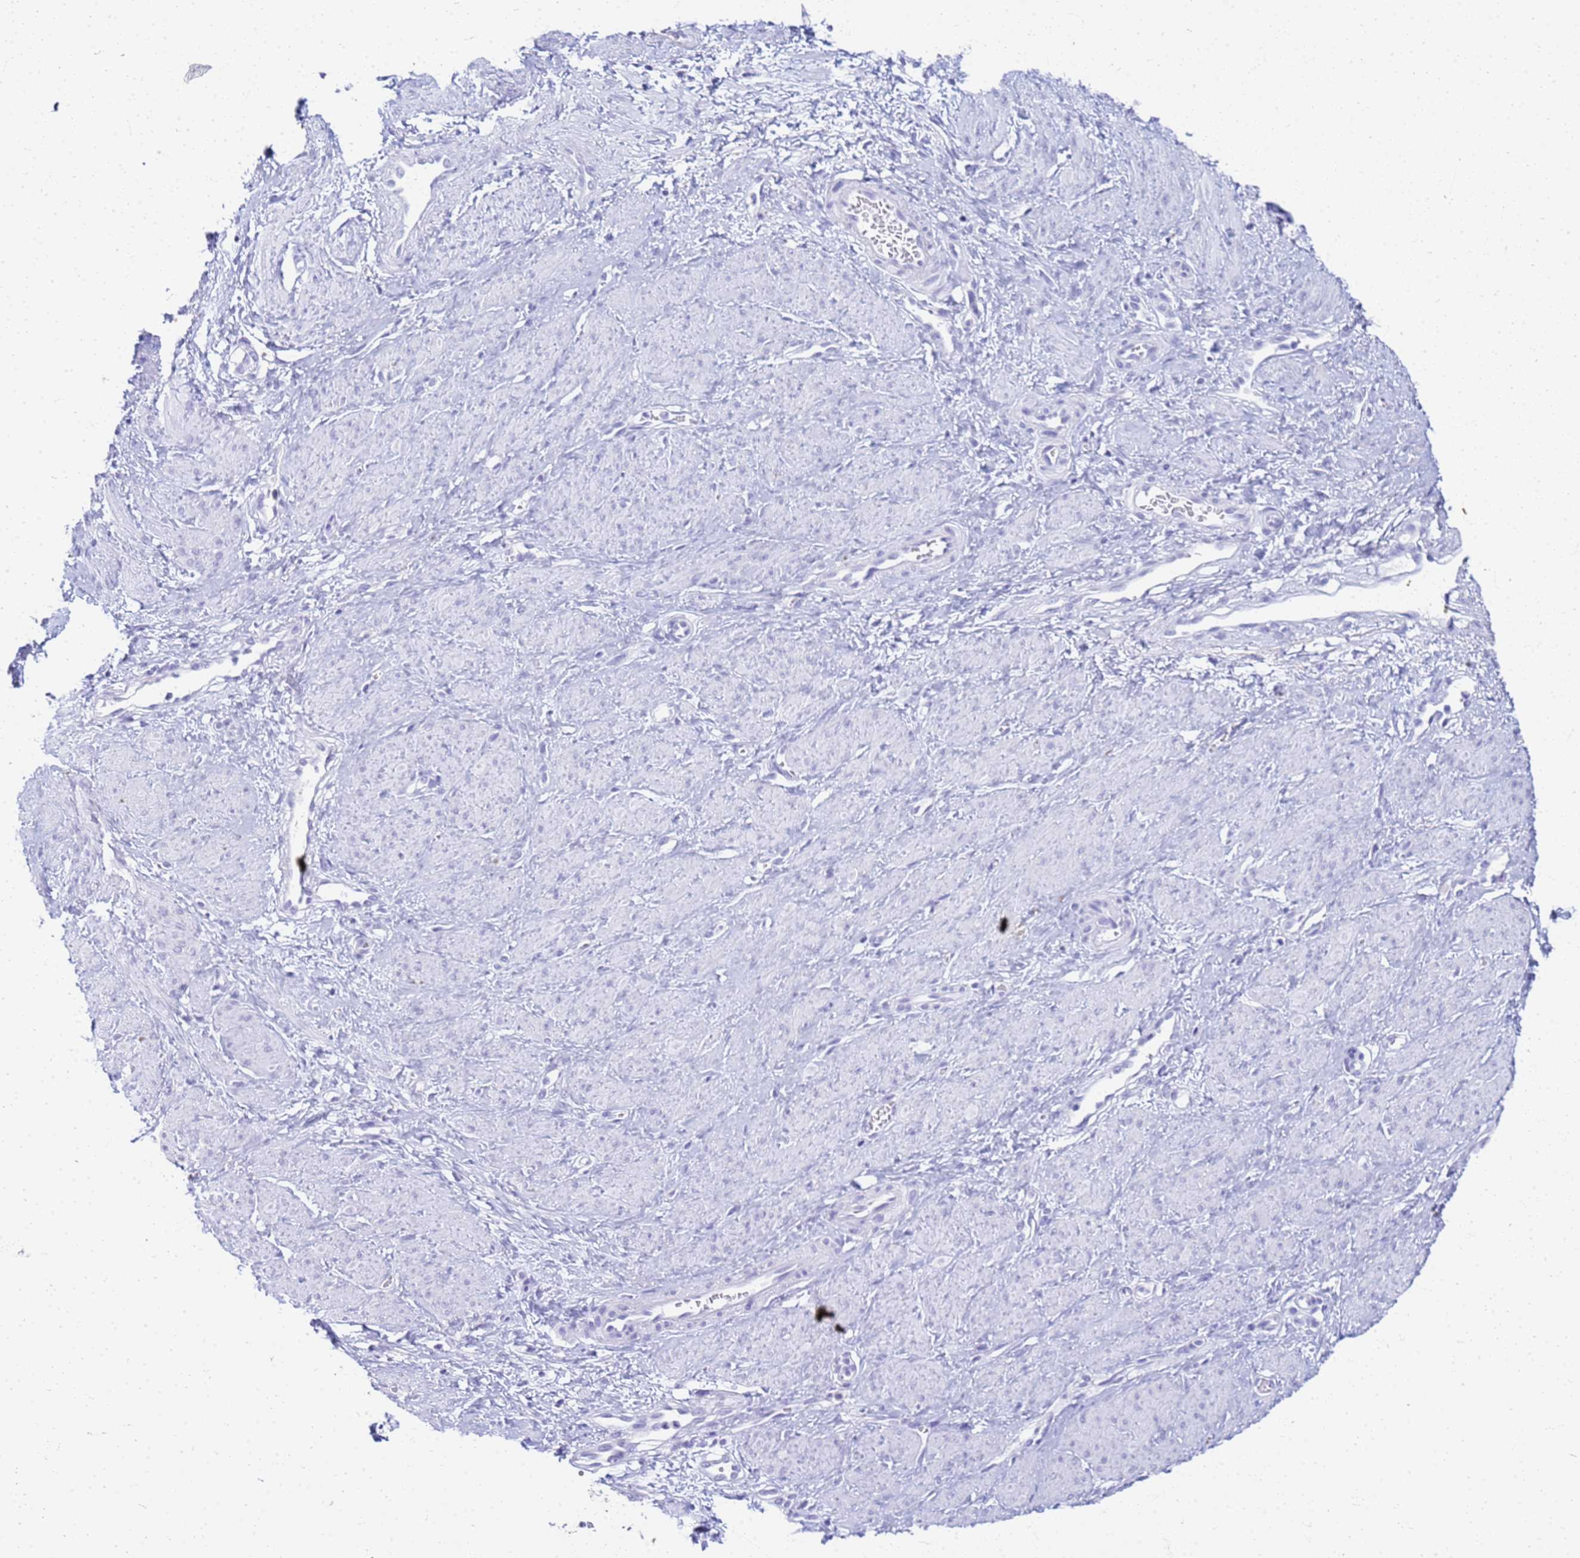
{"staining": {"intensity": "negative", "quantity": "none", "location": "none"}, "tissue": "smooth muscle", "cell_type": "Smooth muscle cells", "image_type": "normal", "snomed": [{"axis": "morphology", "description": "Normal tissue, NOS"}, {"axis": "topography", "description": "Smooth muscle"}, {"axis": "topography", "description": "Uterus"}], "caption": "An image of human smooth muscle is negative for staining in smooth muscle cells. (IHC, brightfield microscopy, high magnification).", "gene": "SLC7A9", "patient": {"sex": "female", "age": 39}}